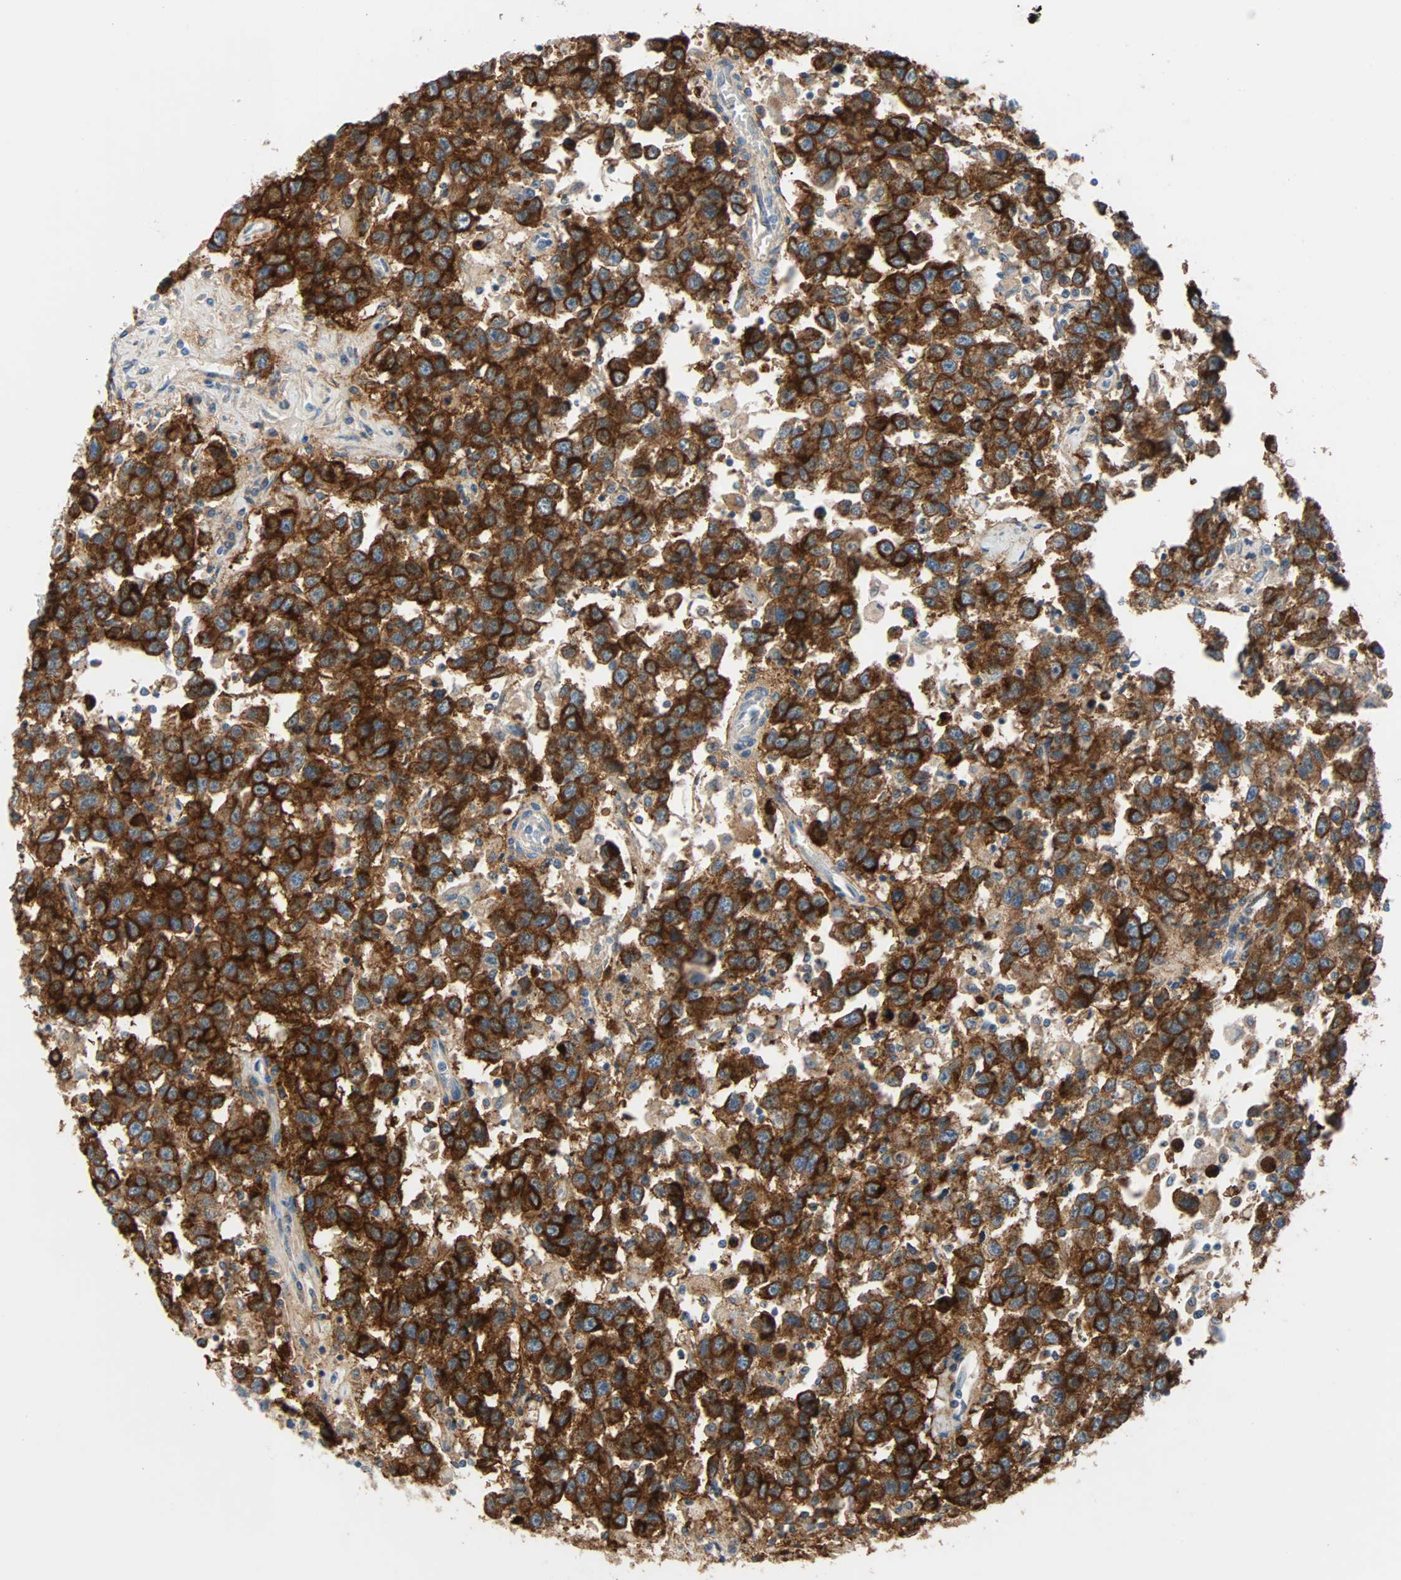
{"staining": {"intensity": "strong", "quantity": ">75%", "location": "cytoplasmic/membranous"}, "tissue": "testis cancer", "cell_type": "Tumor cells", "image_type": "cancer", "snomed": [{"axis": "morphology", "description": "Seminoma, NOS"}, {"axis": "topography", "description": "Testis"}], "caption": "Immunohistochemistry (IHC) micrograph of neoplastic tissue: human testis cancer stained using IHC reveals high levels of strong protein expression localized specifically in the cytoplasmic/membranous of tumor cells, appearing as a cytoplasmic/membranous brown color.", "gene": "PDPN", "patient": {"sex": "male", "age": 41}}